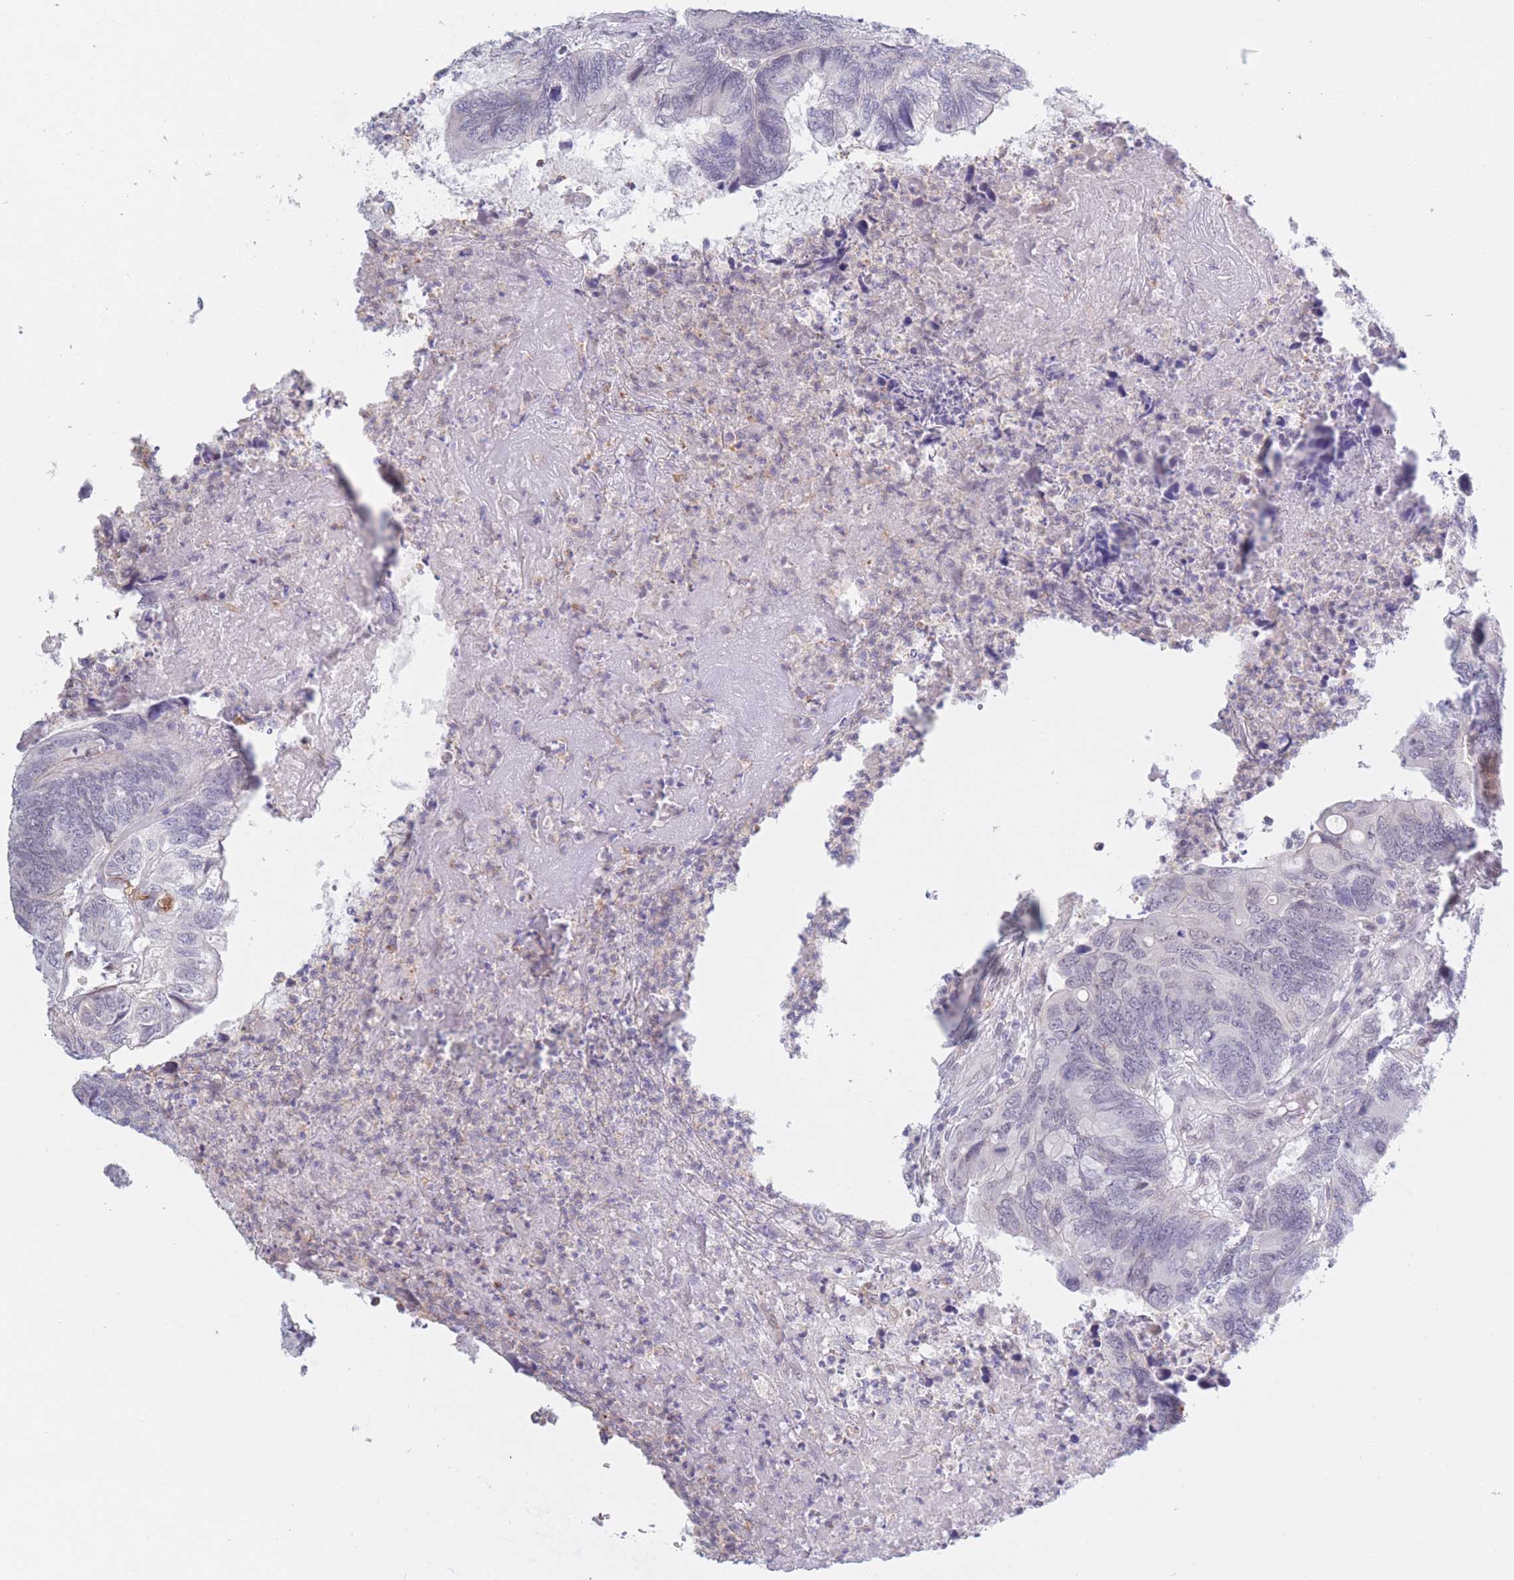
{"staining": {"intensity": "negative", "quantity": "none", "location": "none"}, "tissue": "colorectal cancer", "cell_type": "Tumor cells", "image_type": "cancer", "snomed": [{"axis": "morphology", "description": "Adenocarcinoma, NOS"}, {"axis": "topography", "description": "Colon"}], "caption": "Colorectal cancer was stained to show a protein in brown. There is no significant positivity in tumor cells.", "gene": "PODXL", "patient": {"sex": "female", "age": 67}}